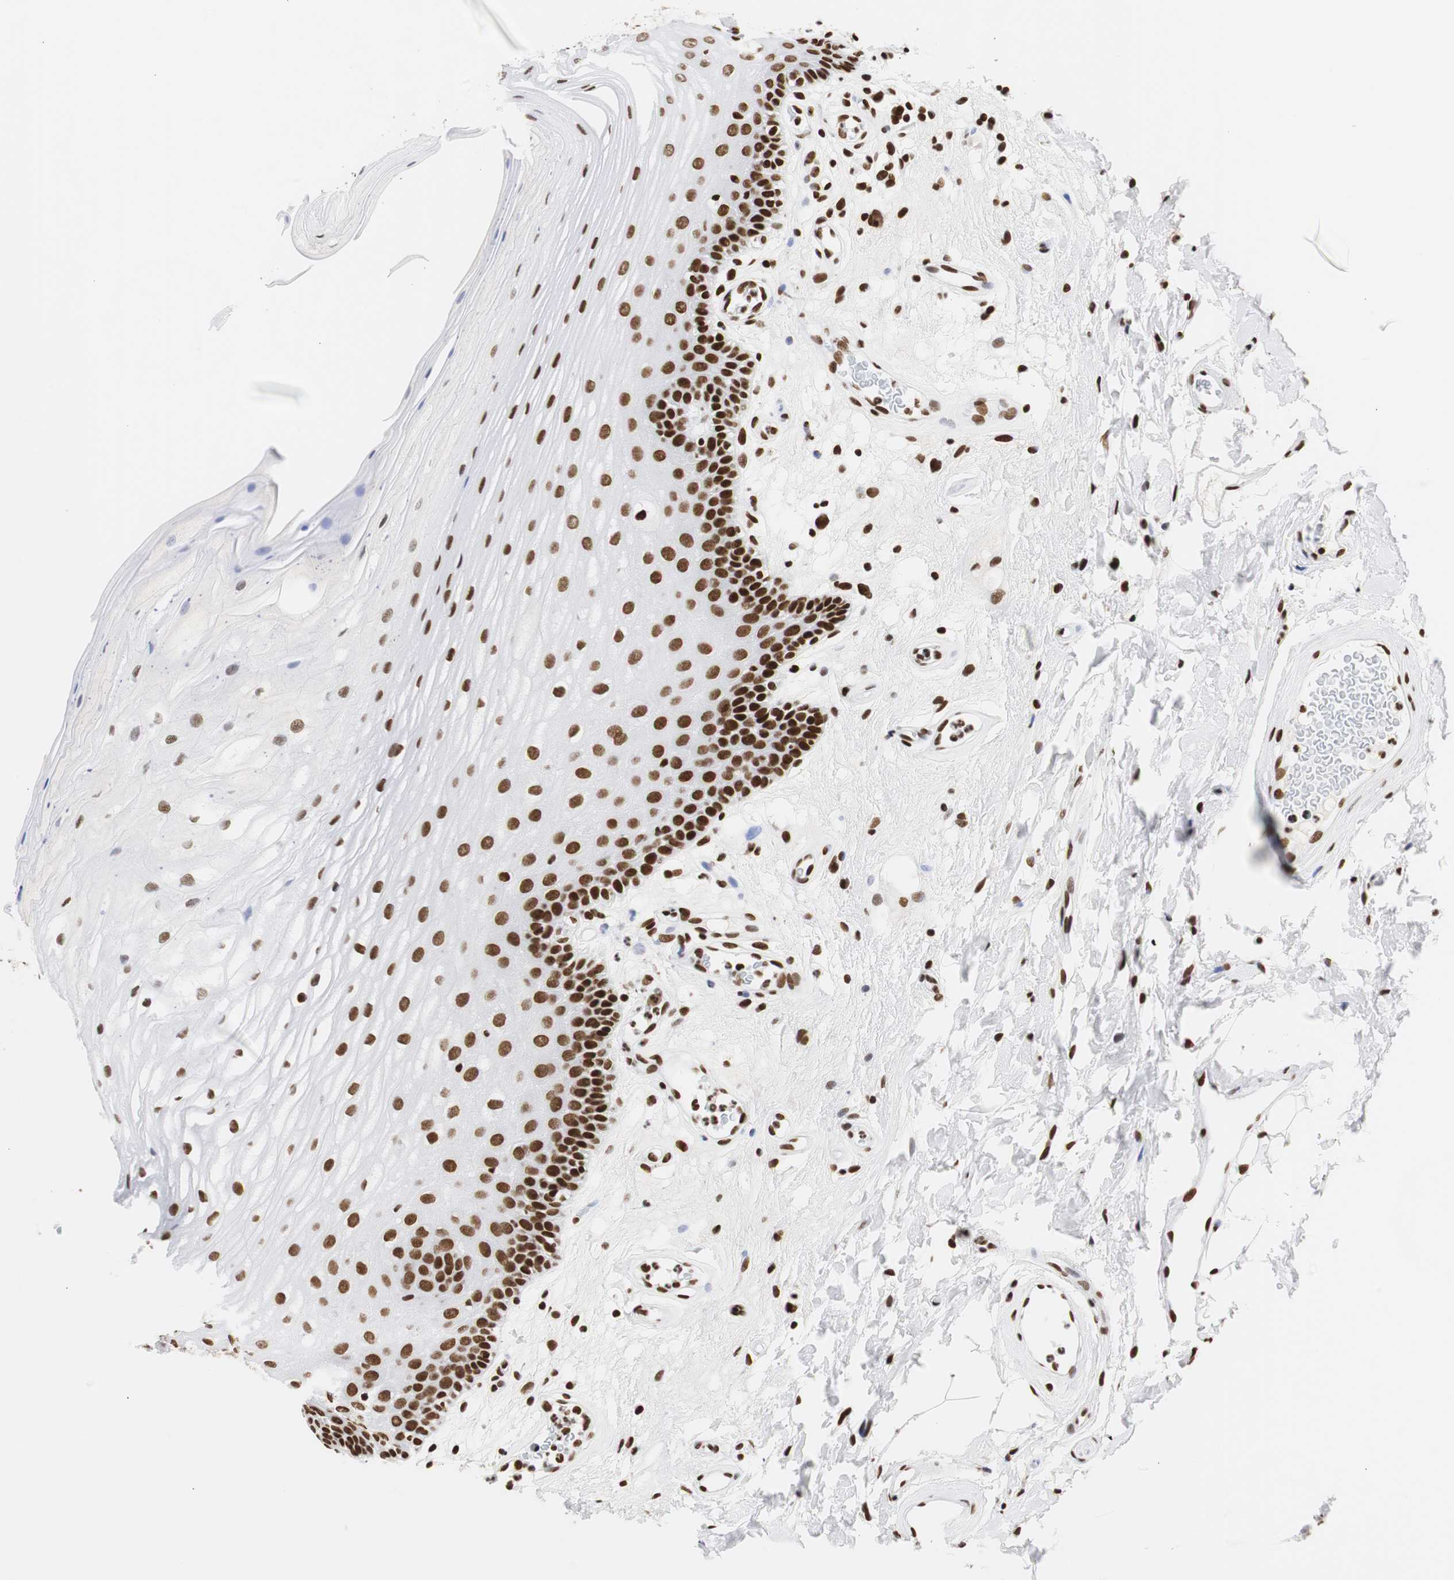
{"staining": {"intensity": "strong", "quantity": ">75%", "location": "nuclear"}, "tissue": "oral mucosa", "cell_type": "Squamous epithelial cells", "image_type": "normal", "snomed": [{"axis": "morphology", "description": "Normal tissue, NOS"}, {"axis": "morphology", "description": "Squamous cell carcinoma, NOS"}, {"axis": "topography", "description": "Skeletal muscle"}, {"axis": "topography", "description": "Oral tissue"}], "caption": "Immunohistochemical staining of unremarkable human oral mucosa exhibits >75% levels of strong nuclear protein staining in approximately >75% of squamous epithelial cells.", "gene": "HNRNPH2", "patient": {"sex": "male", "age": 71}}